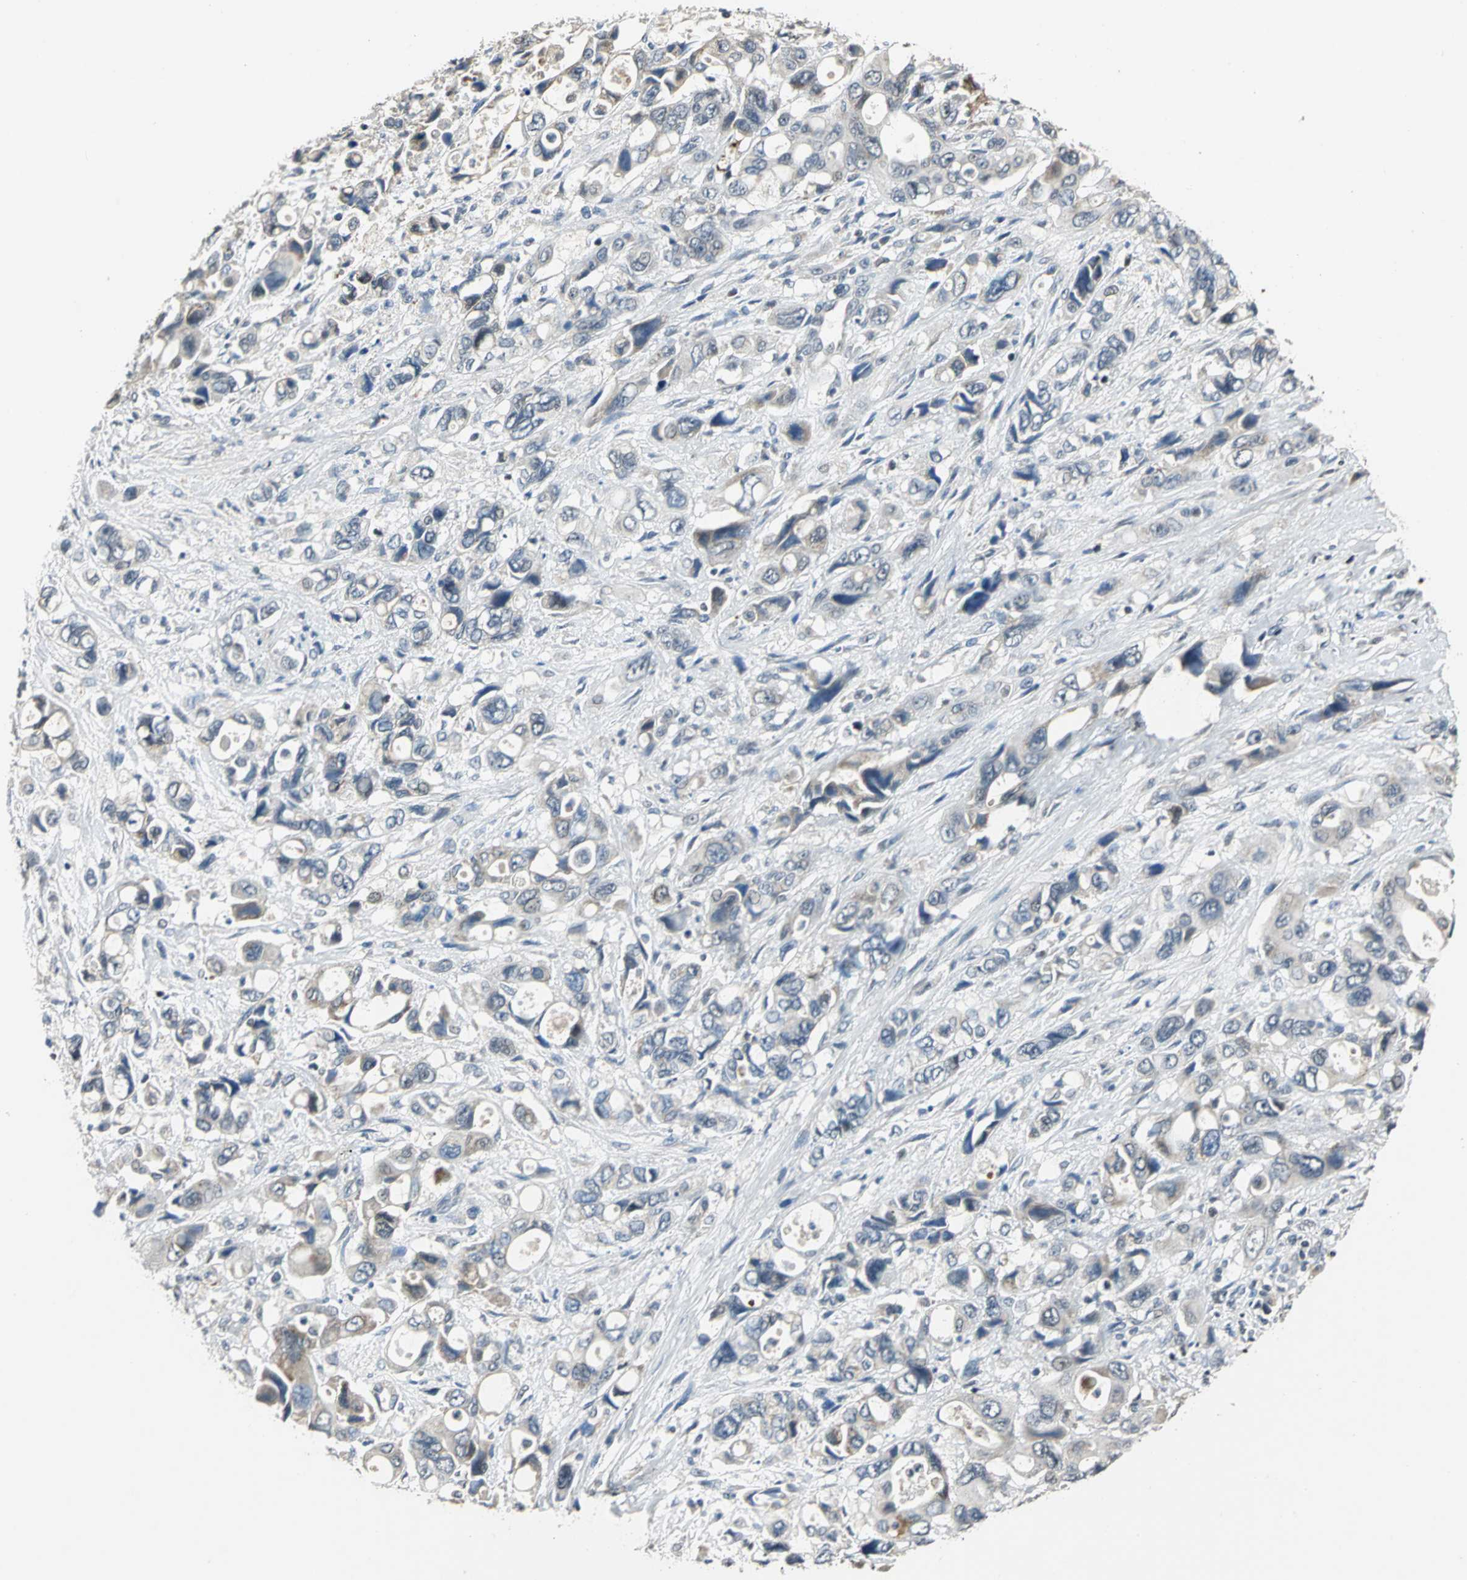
{"staining": {"intensity": "weak", "quantity": "<25%", "location": "cytoplasmic/membranous"}, "tissue": "pancreatic cancer", "cell_type": "Tumor cells", "image_type": "cancer", "snomed": [{"axis": "morphology", "description": "Adenocarcinoma, NOS"}, {"axis": "topography", "description": "Pancreas"}], "caption": "Protein analysis of adenocarcinoma (pancreatic) shows no significant staining in tumor cells.", "gene": "JADE3", "patient": {"sex": "male", "age": 46}}